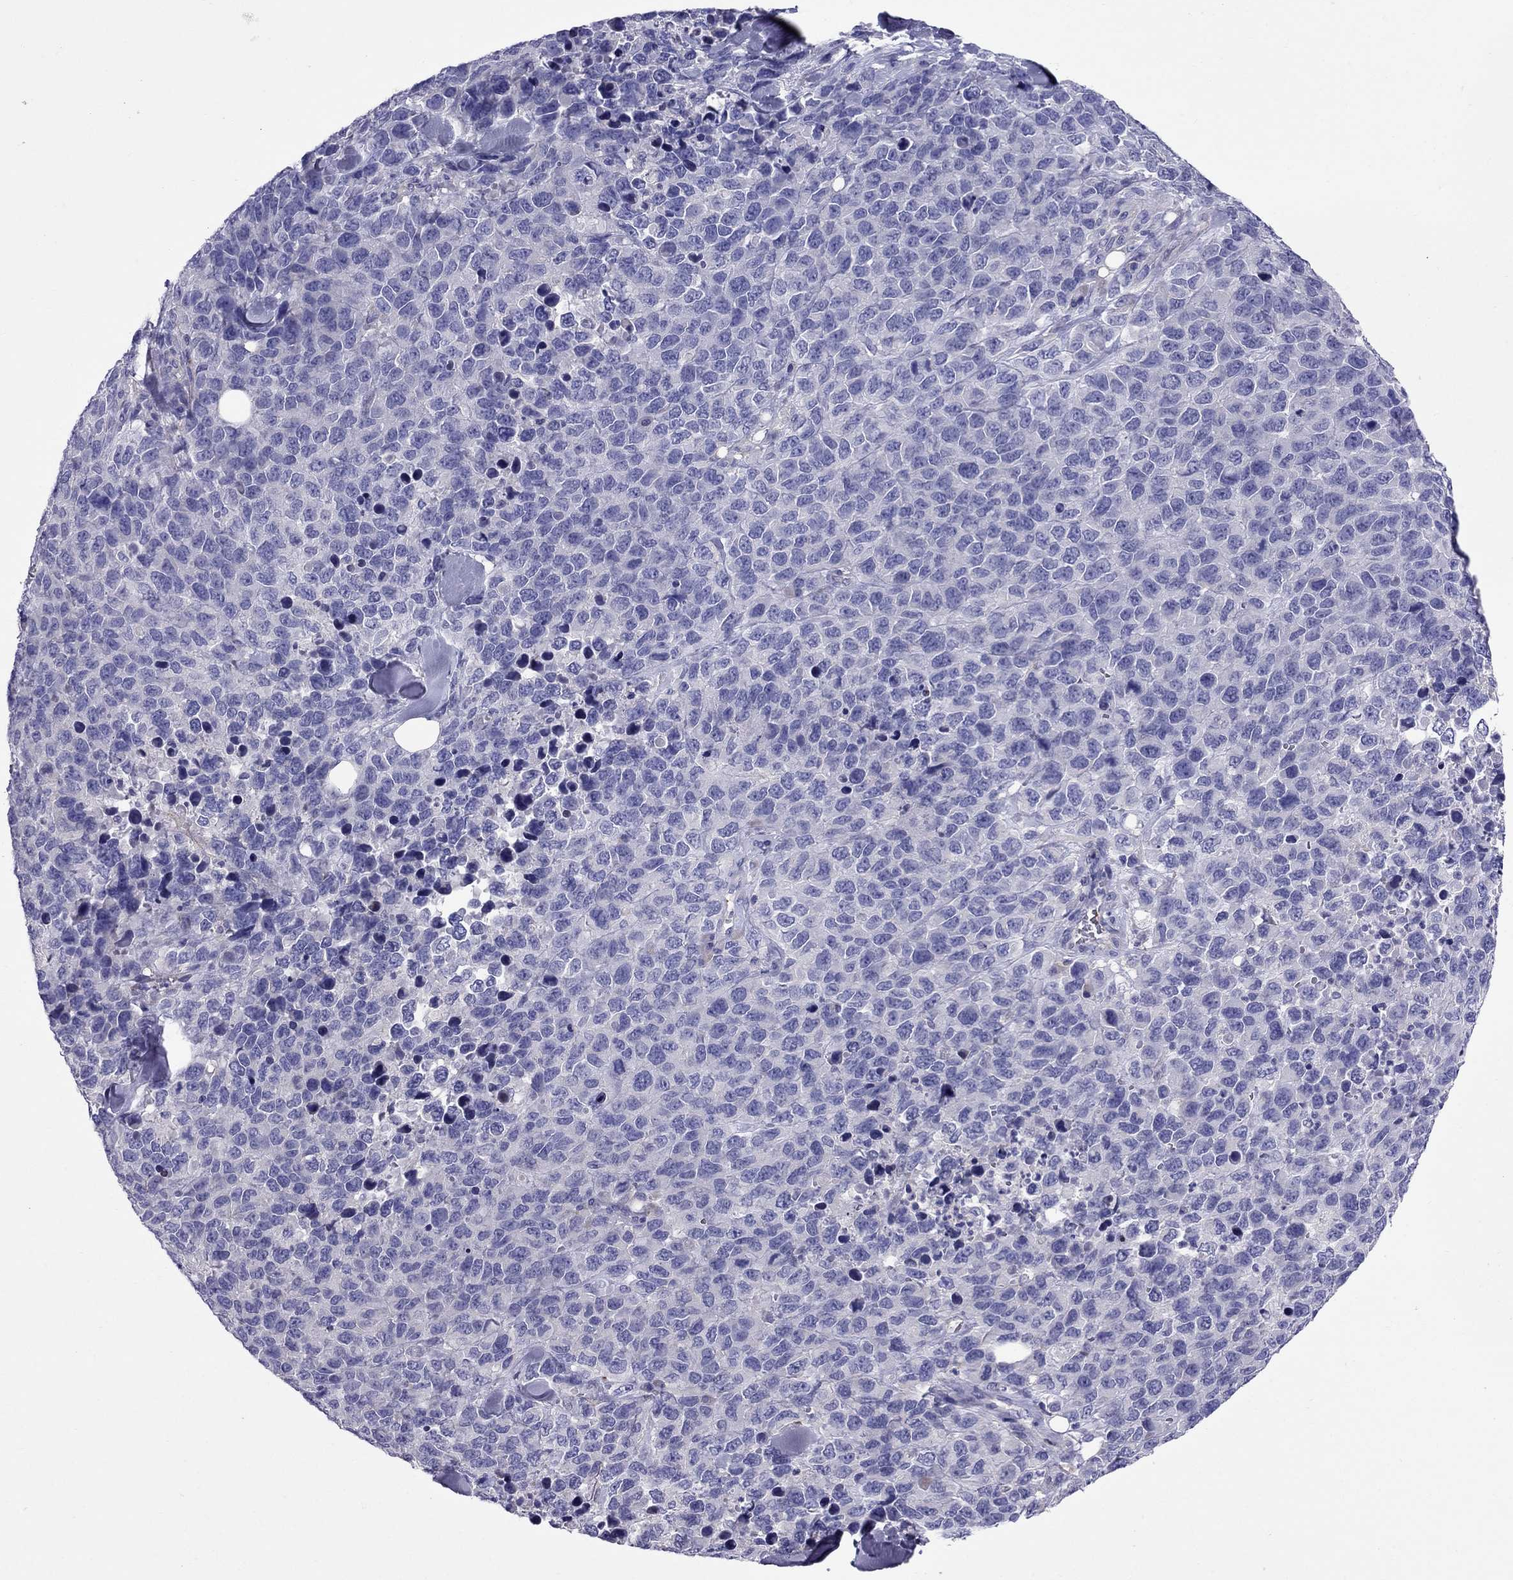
{"staining": {"intensity": "negative", "quantity": "none", "location": "none"}, "tissue": "melanoma", "cell_type": "Tumor cells", "image_type": "cancer", "snomed": [{"axis": "morphology", "description": "Malignant melanoma, Metastatic site"}, {"axis": "topography", "description": "Skin"}], "caption": "Immunohistochemistry of human melanoma shows no positivity in tumor cells.", "gene": "GPR50", "patient": {"sex": "male", "age": 84}}